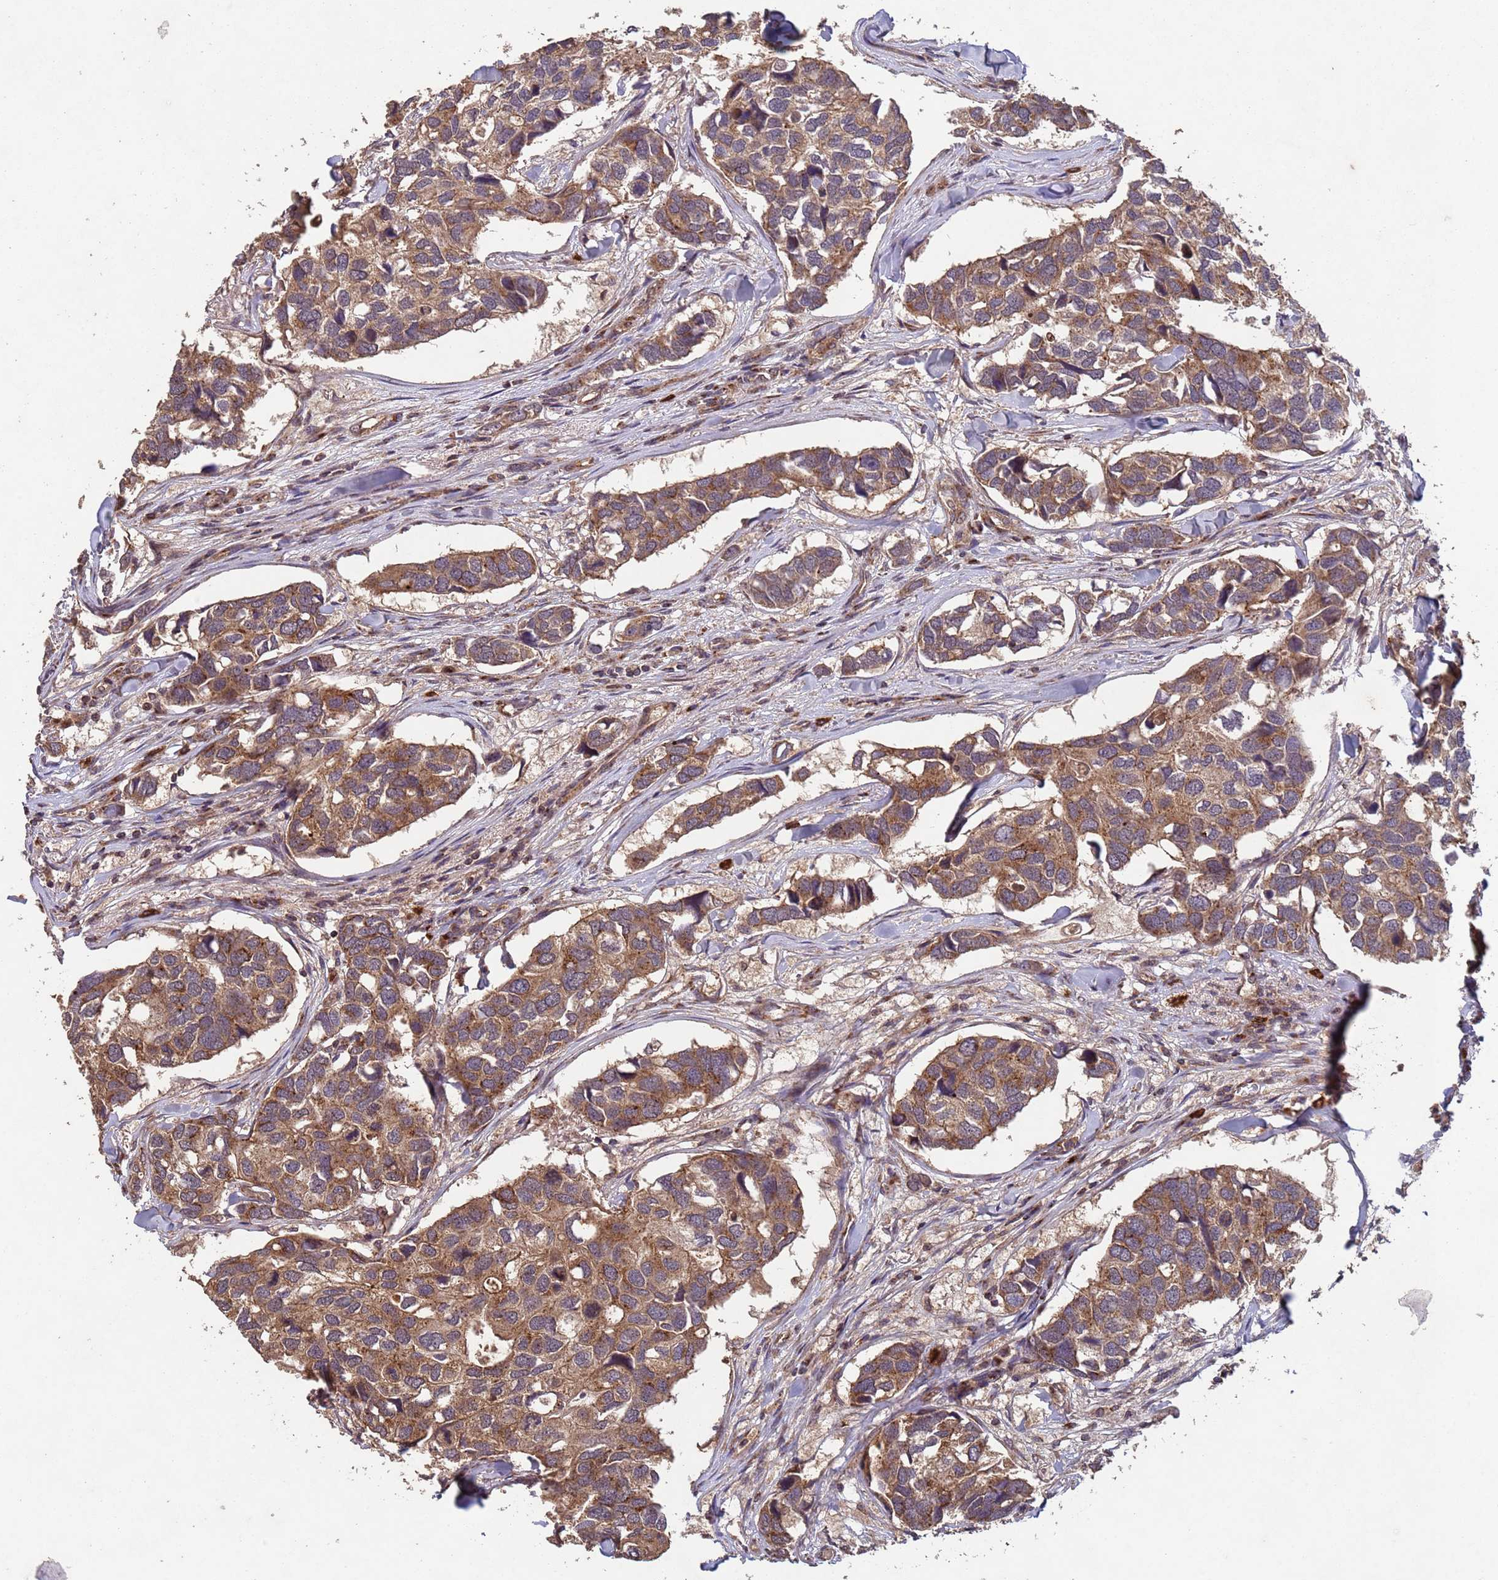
{"staining": {"intensity": "moderate", "quantity": ">75%", "location": "cytoplasmic/membranous"}, "tissue": "breast cancer", "cell_type": "Tumor cells", "image_type": "cancer", "snomed": [{"axis": "morphology", "description": "Duct carcinoma"}, {"axis": "topography", "description": "Breast"}], "caption": "Immunohistochemistry photomicrograph of neoplastic tissue: breast cancer (invasive ductal carcinoma) stained using immunohistochemistry (IHC) reveals medium levels of moderate protein expression localized specifically in the cytoplasmic/membranous of tumor cells, appearing as a cytoplasmic/membranous brown color.", "gene": "FASTKD1", "patient": {"sex": "female", "age": 83}}